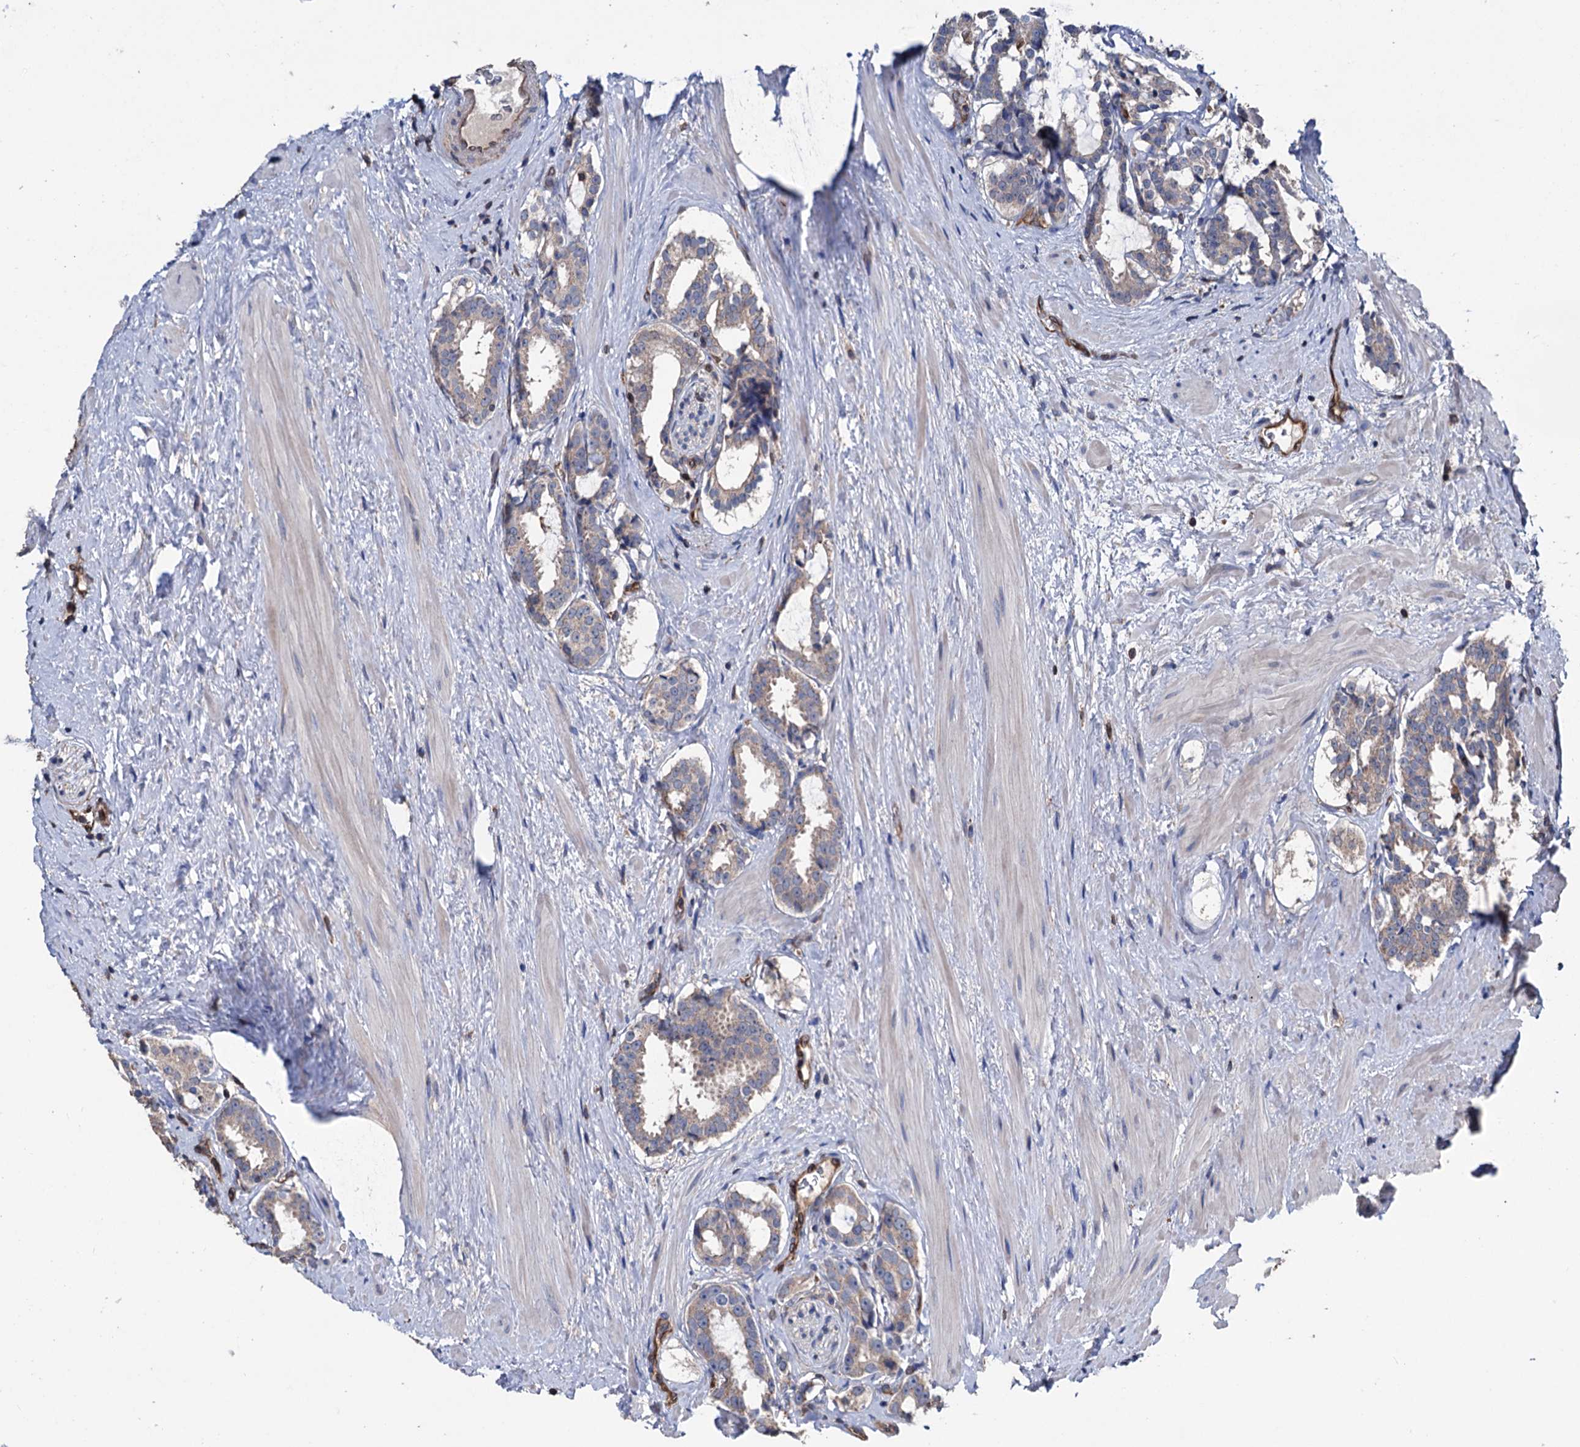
{"staining": {"intensity": "weak", "quantity": "<25%", "location": "cytoplasmic/membranous"}, "tissue": "prostate cancer", "cell_type": "Tumor cells", "image_type": "cancer", "snomed": [{"axis": "morphology", "description": "Adenocarcinoma, High grade"}, {"axis": "topography", "description": "Prostate"}], "caption": "High magnification brightfield microscopy of high-grade adenocarcinoma (prostate) stained with DAB (brown) and counterstained with hematoxylin (blue): tumor cells show no significant staining.", "gene": "STING1", "patient": {"sex": "male", "age": 58}}